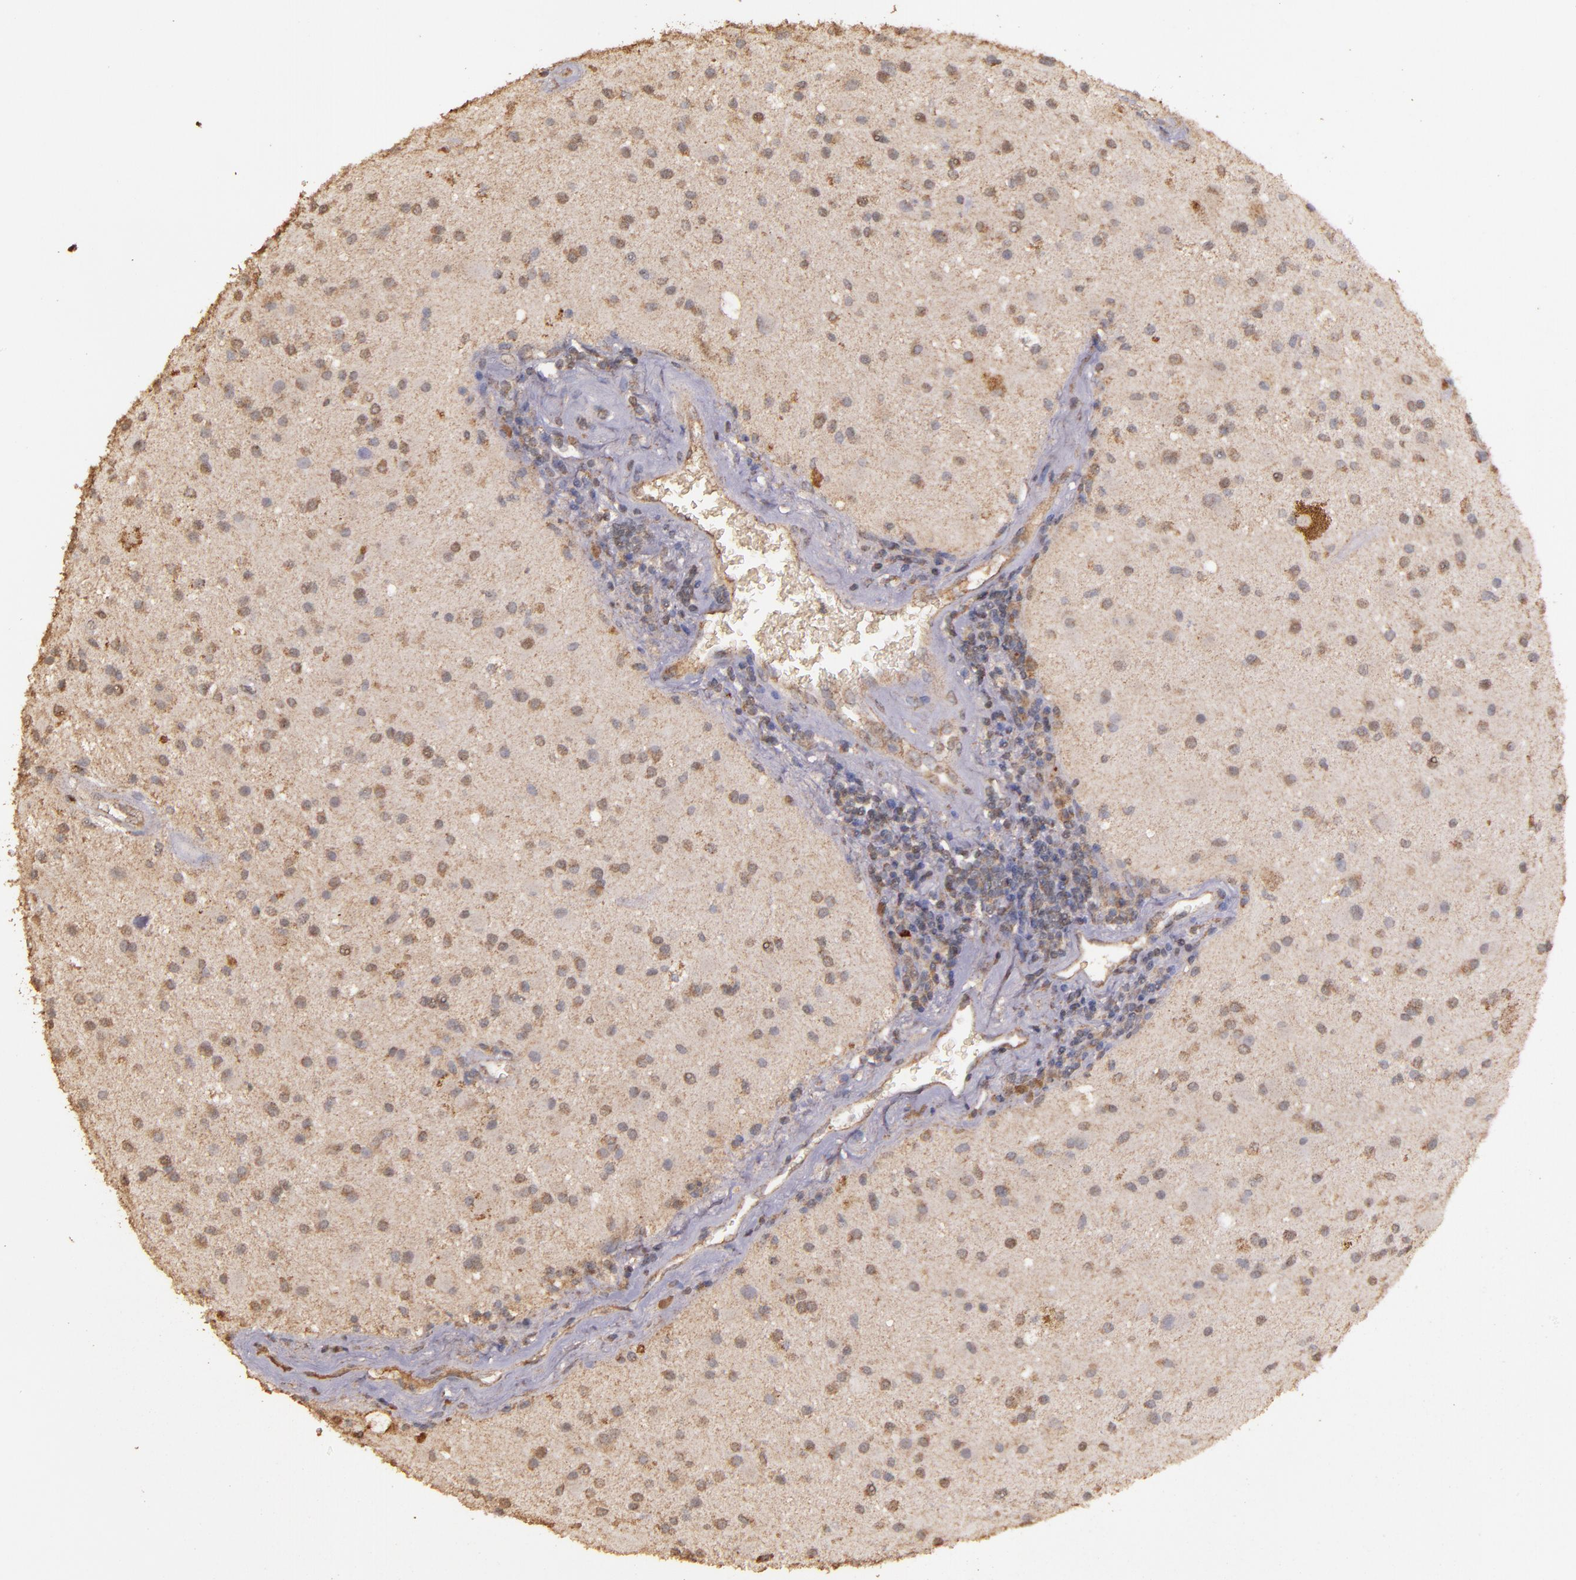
{"staining": {"intensity": "weak", "quantity": ">75%", "location": "cytoplasmic/membranous"}, "tissue": "glioma", "cell_type": "Tumor cells", "image_type": "cancer", "snomed": [{"axis": "morphology", "description": "Glioma, malignant, Low grade"}, {"axis": "topography", "description": "Brain"}], "caption": "A high-resolution image shows immunohistochemistry (IHC) staining of malignant glioma (low-grade), which displays weak cytoplasmic/membranous expression in approximately >75% of tumor cells.", "gene": "HECTD1", "patient": {"sex": "male", "age": 58}}